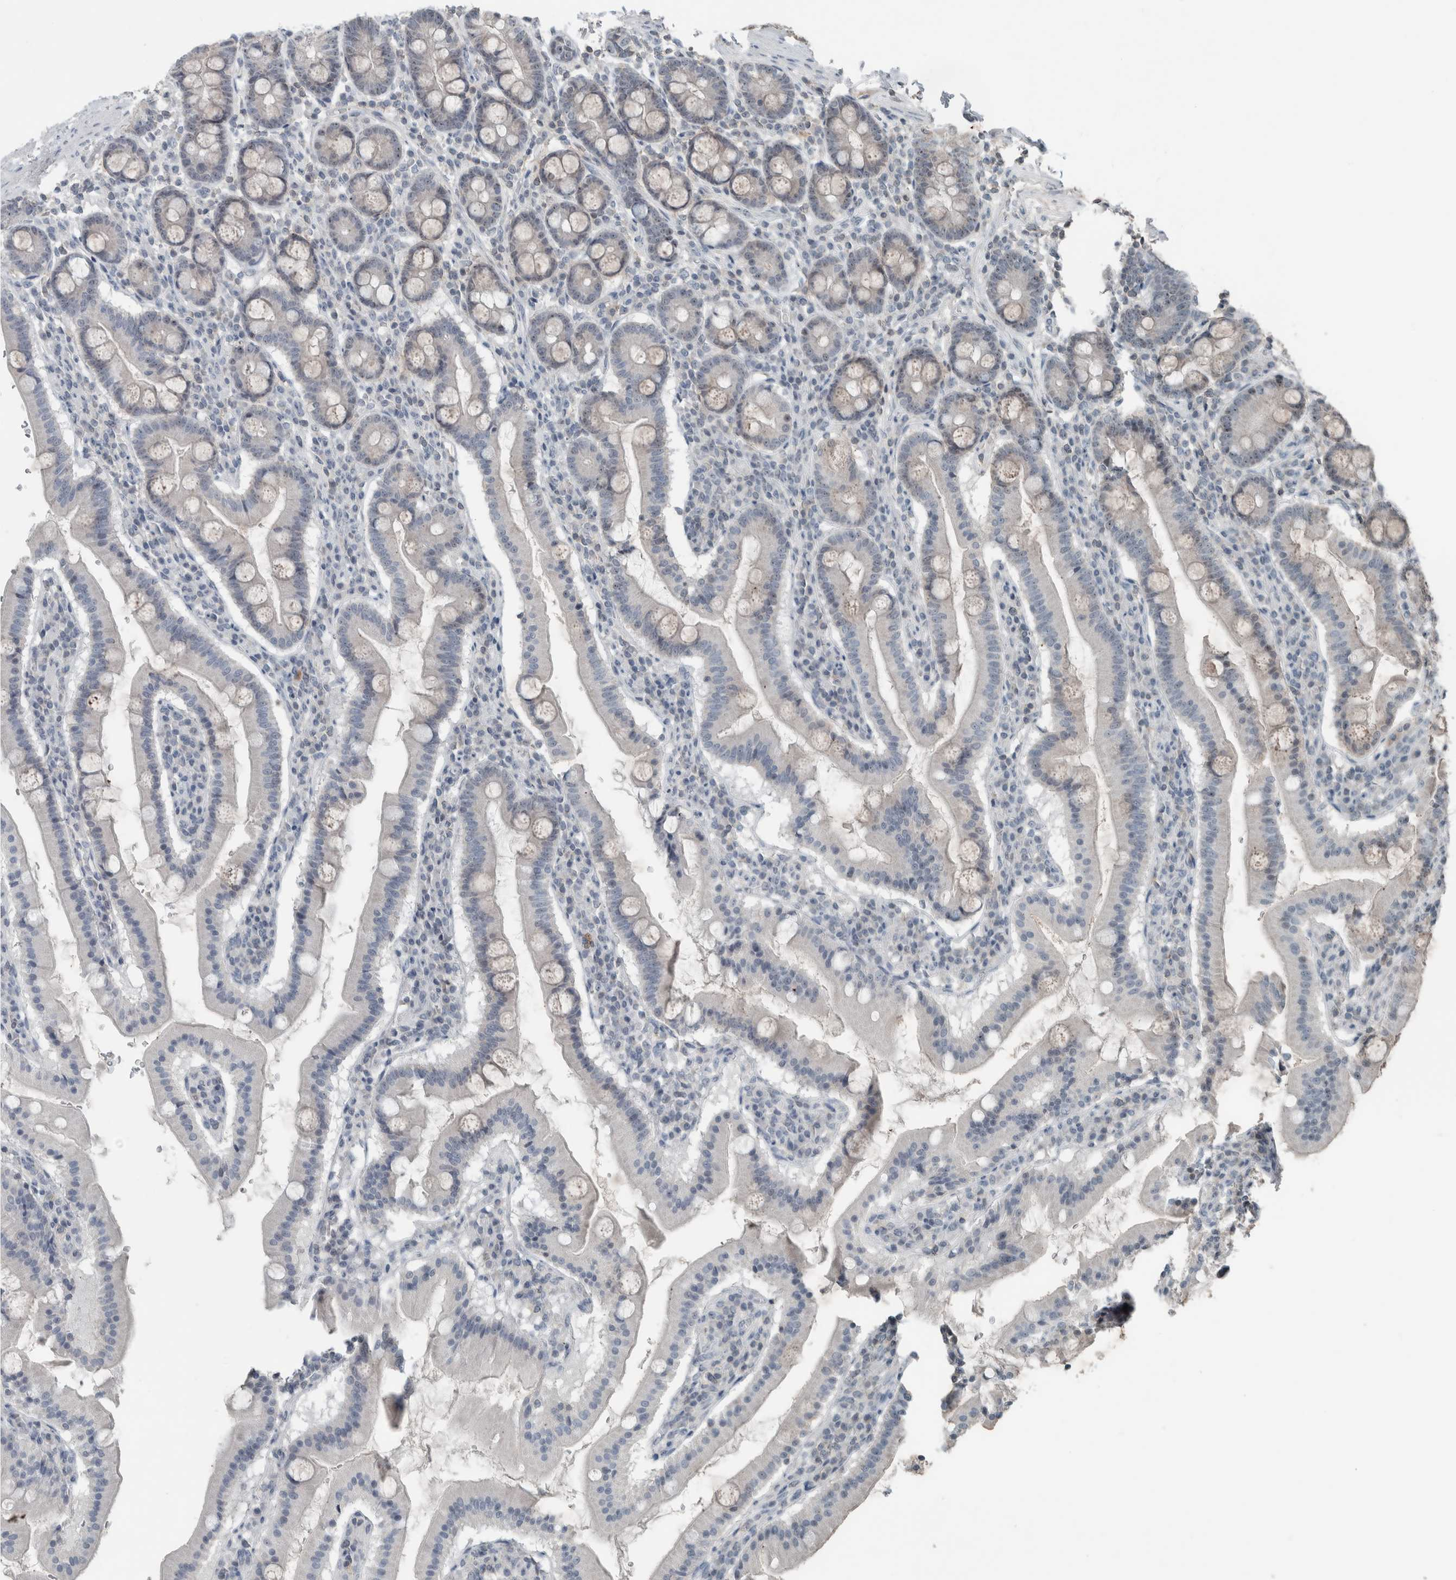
{"staining": {"intensity": "weak", "quantity": "25%-75%", "location": "nuclear"}, "tissue": "duodenum", "cell_type": "Glandular cells", "image_type": "normal", "snomed": [{"axis": "morphology", "description": "Normal tissue, NOS"}, {"axis": "morphology", "description": "Adenocarcinoma, NOS"}, {"axis": "topography", "description": "Pancreas"}, {"axis": "topography", "description": "Duodenum"}], "caption": "Immunohistochemical staining of unremarkable duodenum exhibits weak nuclear protein staining in about 25%-75% of glandular cells.", "gene": "RPF1", "patient": {"sex": "male", "age": 50}}